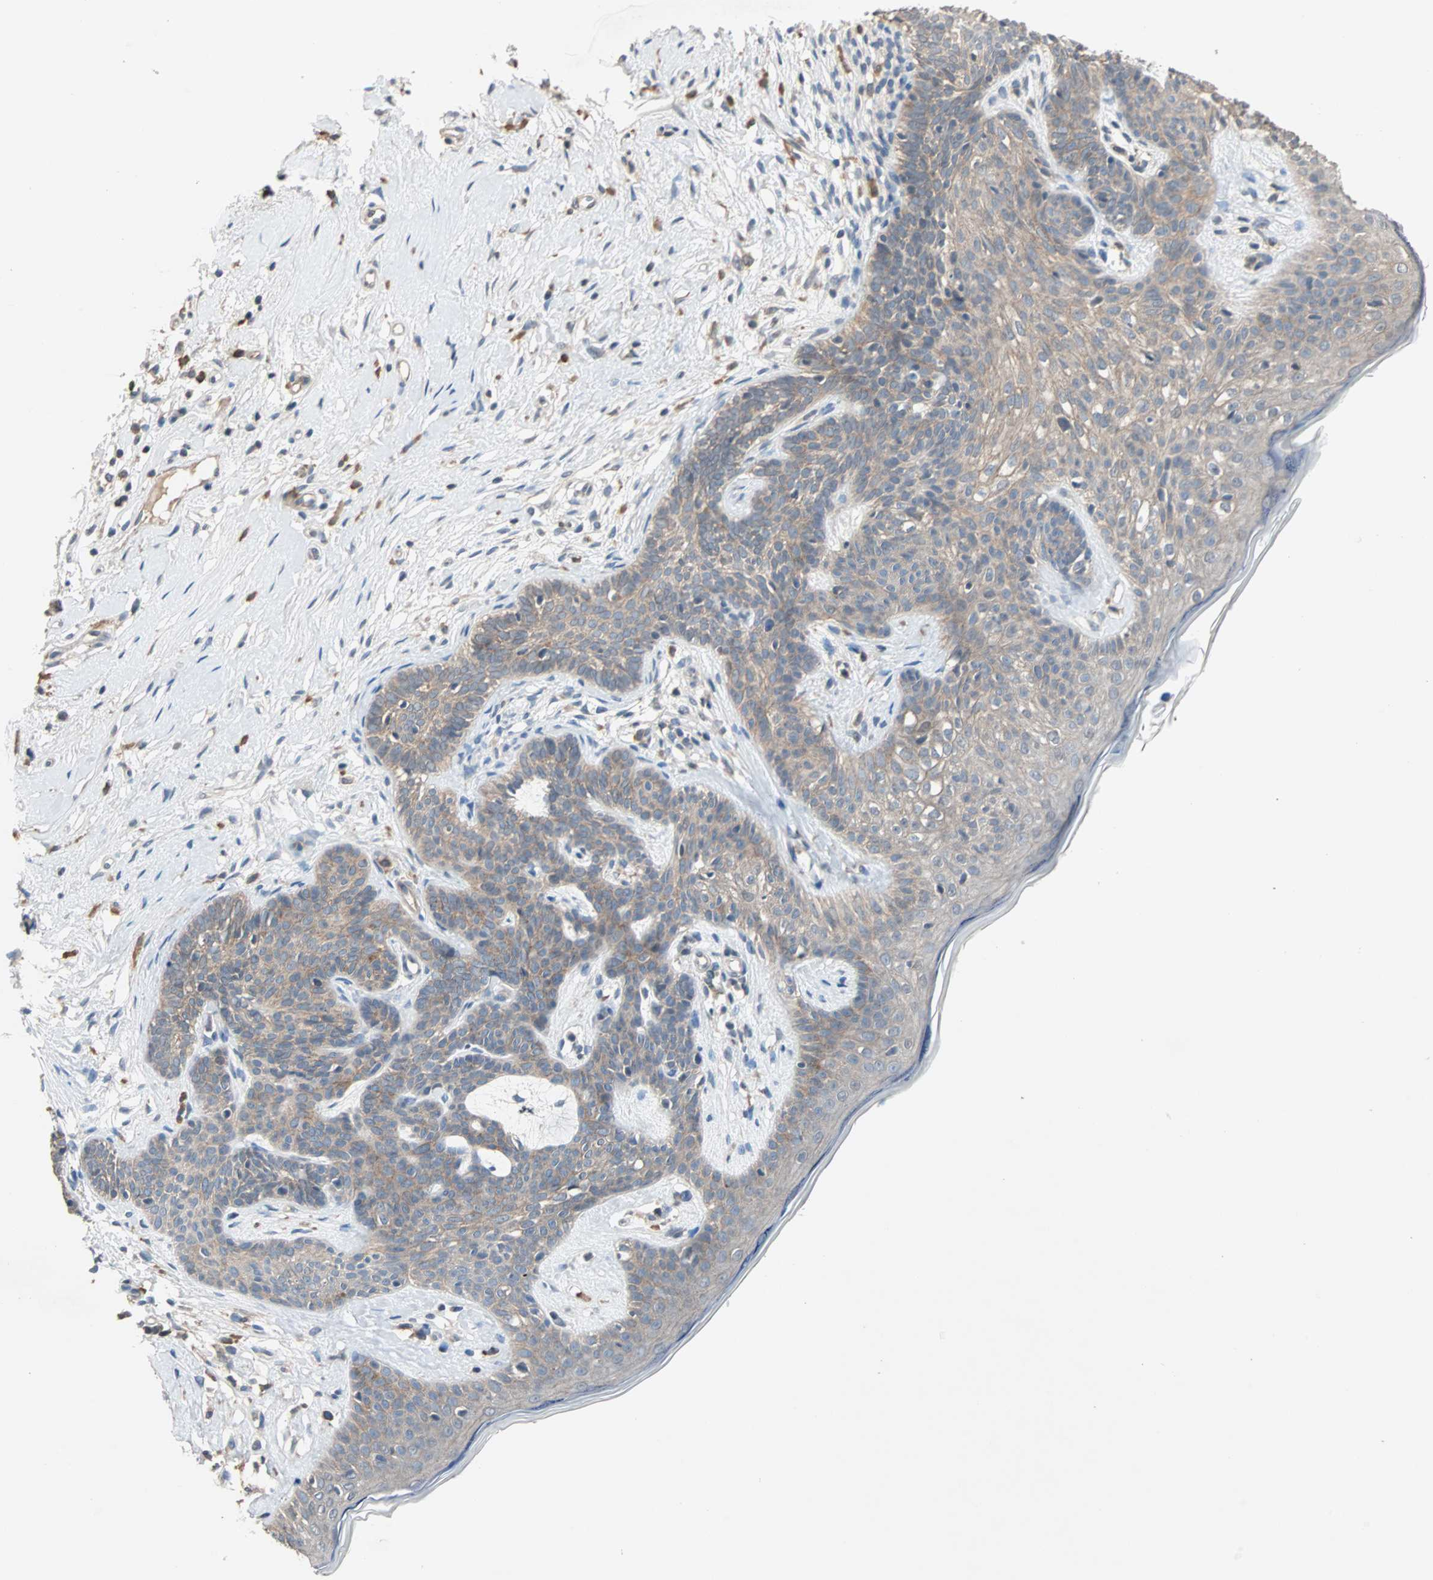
{"staining": {"intensity": "moderate", "quantity": ">75%", "location": "cytoplasmic/membranous"}, "tissue": "skin cancer", "cell_type": "Tumor cells", "image_type": "cancer", "snomed": [{"axis": "morphology", "description": "Developmental malformation"}, {"axis": "morphology", "description": "Basal cell carcinoma"}, {"axis": "topography", "description": "Skin"}], "caption": "IHC histopathology image of human skin basal cell carcinoma stained for a protein (brown), which reveals medium levels of moderate cytoplasmic/membranous expression in about >75% of tumor cells.", "gene": "TTF2", "patient": {"sex": "female", "age": 62}}